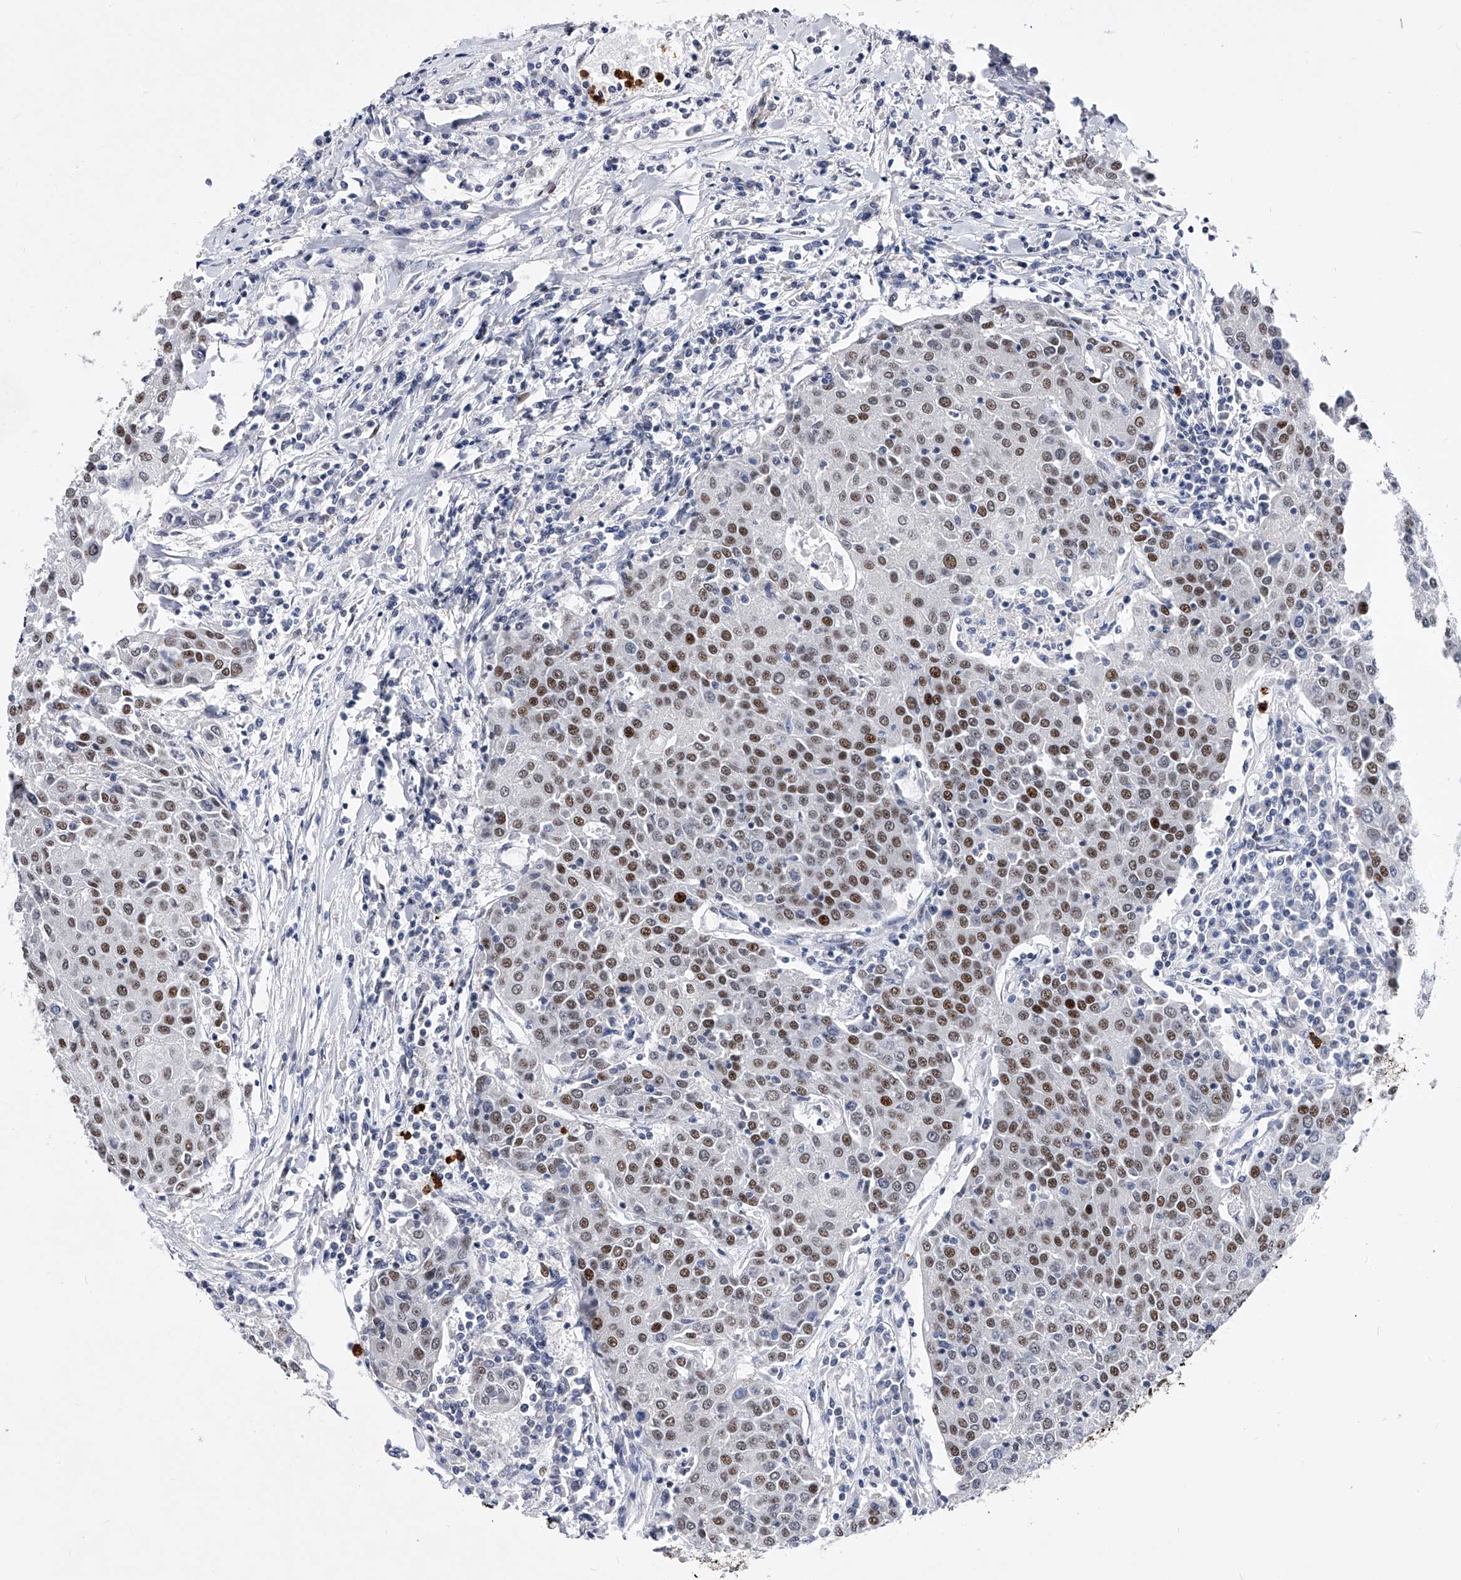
{"staining": {"intensity": "moderate", "quantity": ">75%", "location": "nuclear"}, "tissue": "urothelial cancer", "cell_type": "Tumor cells", "image_type": "cancer", "snomed": [{"axis": "morphology", "description": "Urothelial carcinoma, High grade"}, {"axis": "topography", "description": "Urinary bladder"}], "caption": "Immunohistochemistry of high-grade urothelial carcinoma exhibits medium levels of moderate nuclear positivity in approximately >75% of tumor cells. The staining was performed using DAB to visualize the protein expression in brown, while the nuclei were stained in blue with hematoxylin (Magnification: 20x).", "gene": "TESK2", "patient": {"sex": "female", "age": 85}}